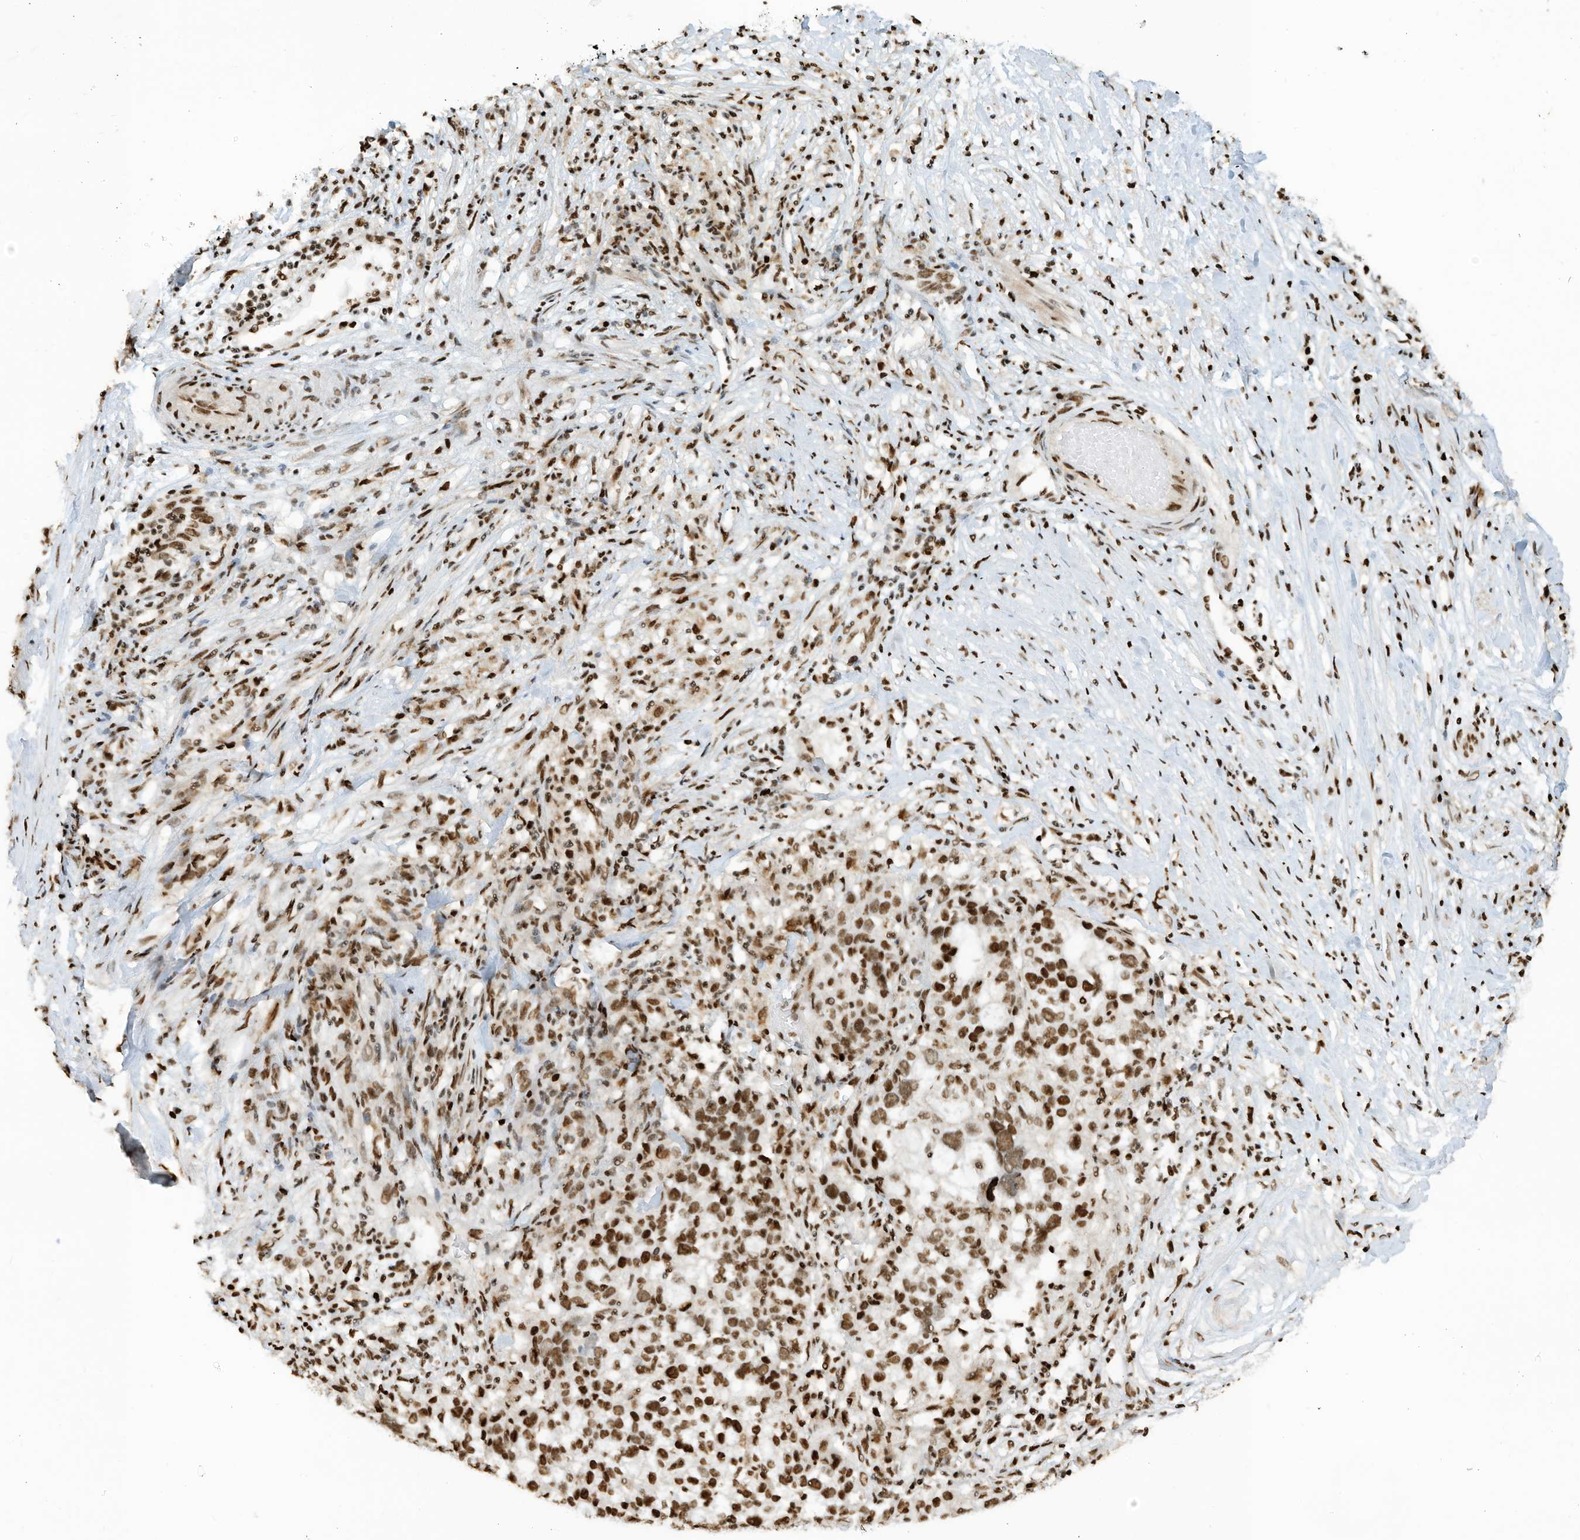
{"staining": {"intensity": "strong", "quantity": ">75%", "location": "nuclear"}, "tissue": "ovarian cancer", "cell_type": "Tumor cells", "image_type": "cancer", "snomed": [{"axis": "morphology", "description": "Cystadenocarcinoma, serous, NOS"}, {"axis": "topography", "description": "Ovary"}], "caption": "Protein expression analysis of human ovarian serous cystadenocarcinoma reveals strong nuclear positivity in about >75% of tumor cells.", "gene": "SAMD15", "patient": {"sex": "female", "age": 59}}